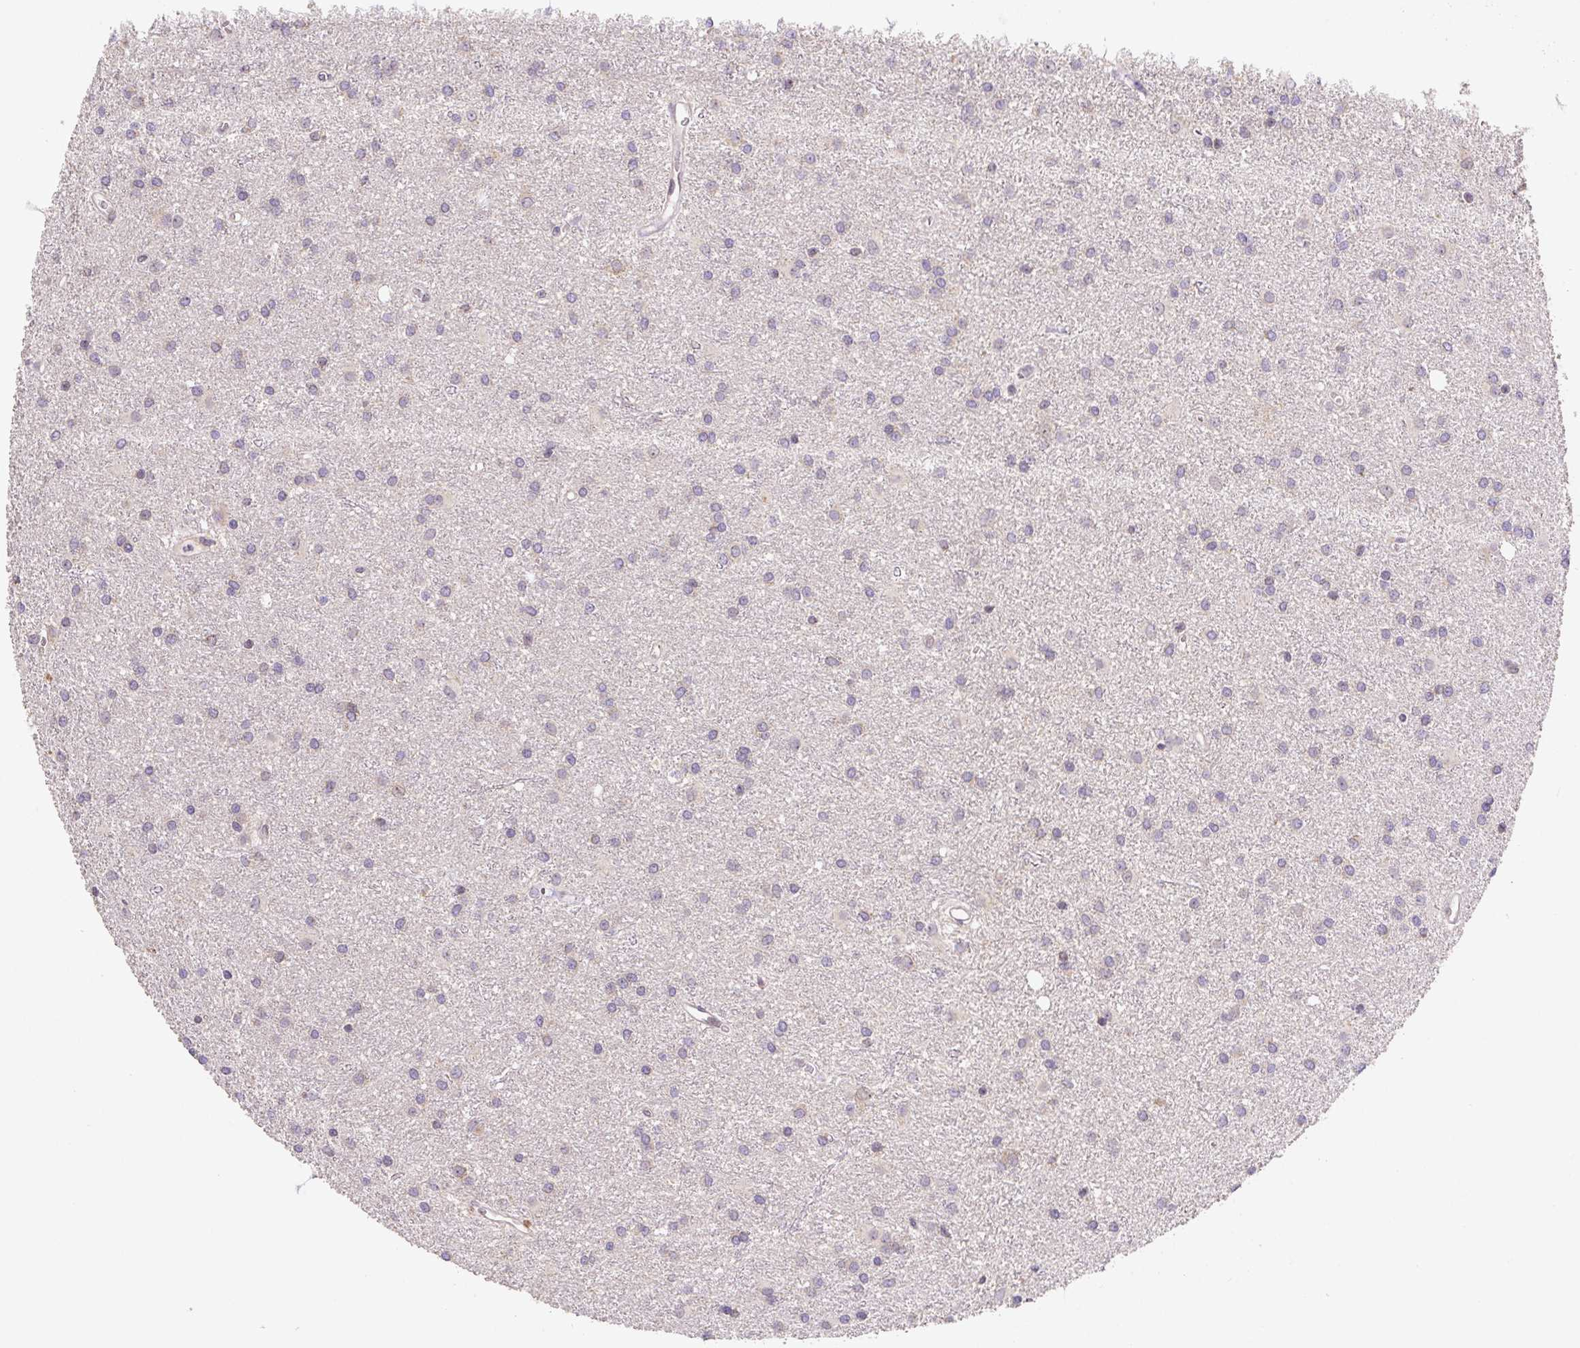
{"staining": {"intensity": "weak", "quantity": "<25%", "location": "cytoplasmic/membranous"}, "tissue": "glioma", "cell_type": "Tumor cells", "image_type": "cancer", "snomed": [{"axis": "morphology", "description": "Glioma, malignant, High grade"}, {"axis": "topography", "description": "Brain"}], "caption": "An immunohistochemistry image of malignant glioma (high-grade) is shown. There is no staining in tumor cells of malignant glioma (high-grade). Brightfield microscopy of IHC stained with DAB (brown) and hematoxylin (blue), captured at high magnification.", "gene": "MFSD9", "patient": {"sex": "female", "age": 50}}